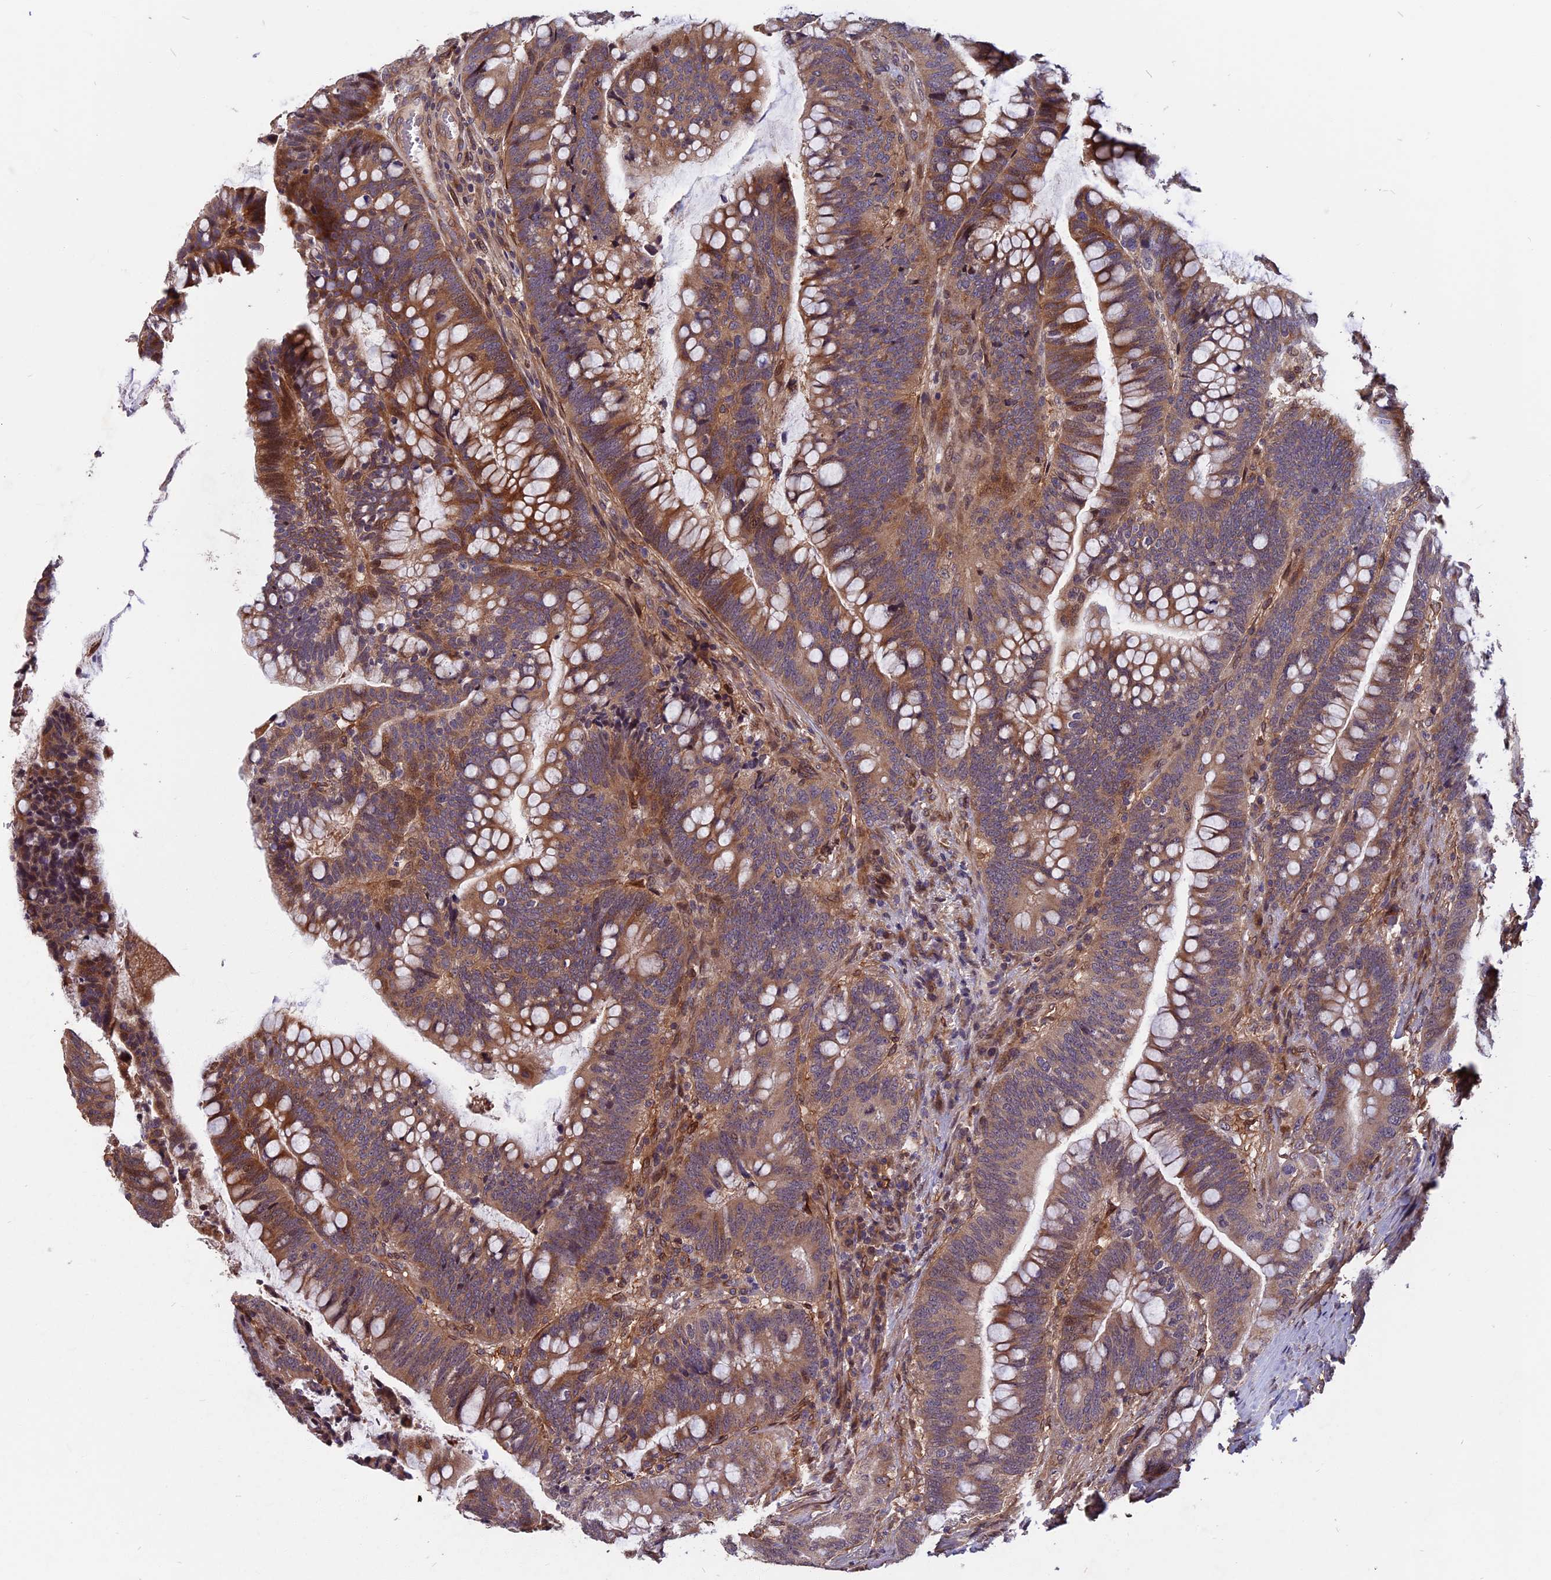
{"staining": {"intensity": "moderate", "quantity": ">75%", "location": "cytoplasmic/membranous,nuclear"}, "tissue": "colorectal cancer", "cell_type": "Tumor cells", "image_type": "cancer", "snomed": [{"axis": "morphology", "description": "Adenocarcinoma, NOS"}, {"axis": "topography", "description": "Colon"}], "caption": "Colorectal adenocarcinoma was stained to show a protein in brown. There is medium levels of moderate cytoplasmic/membranous and nuclear expression in about >75% of tumor cells.", "gene": "SPG11", "patient": {"sex": "female", "age": 66}}